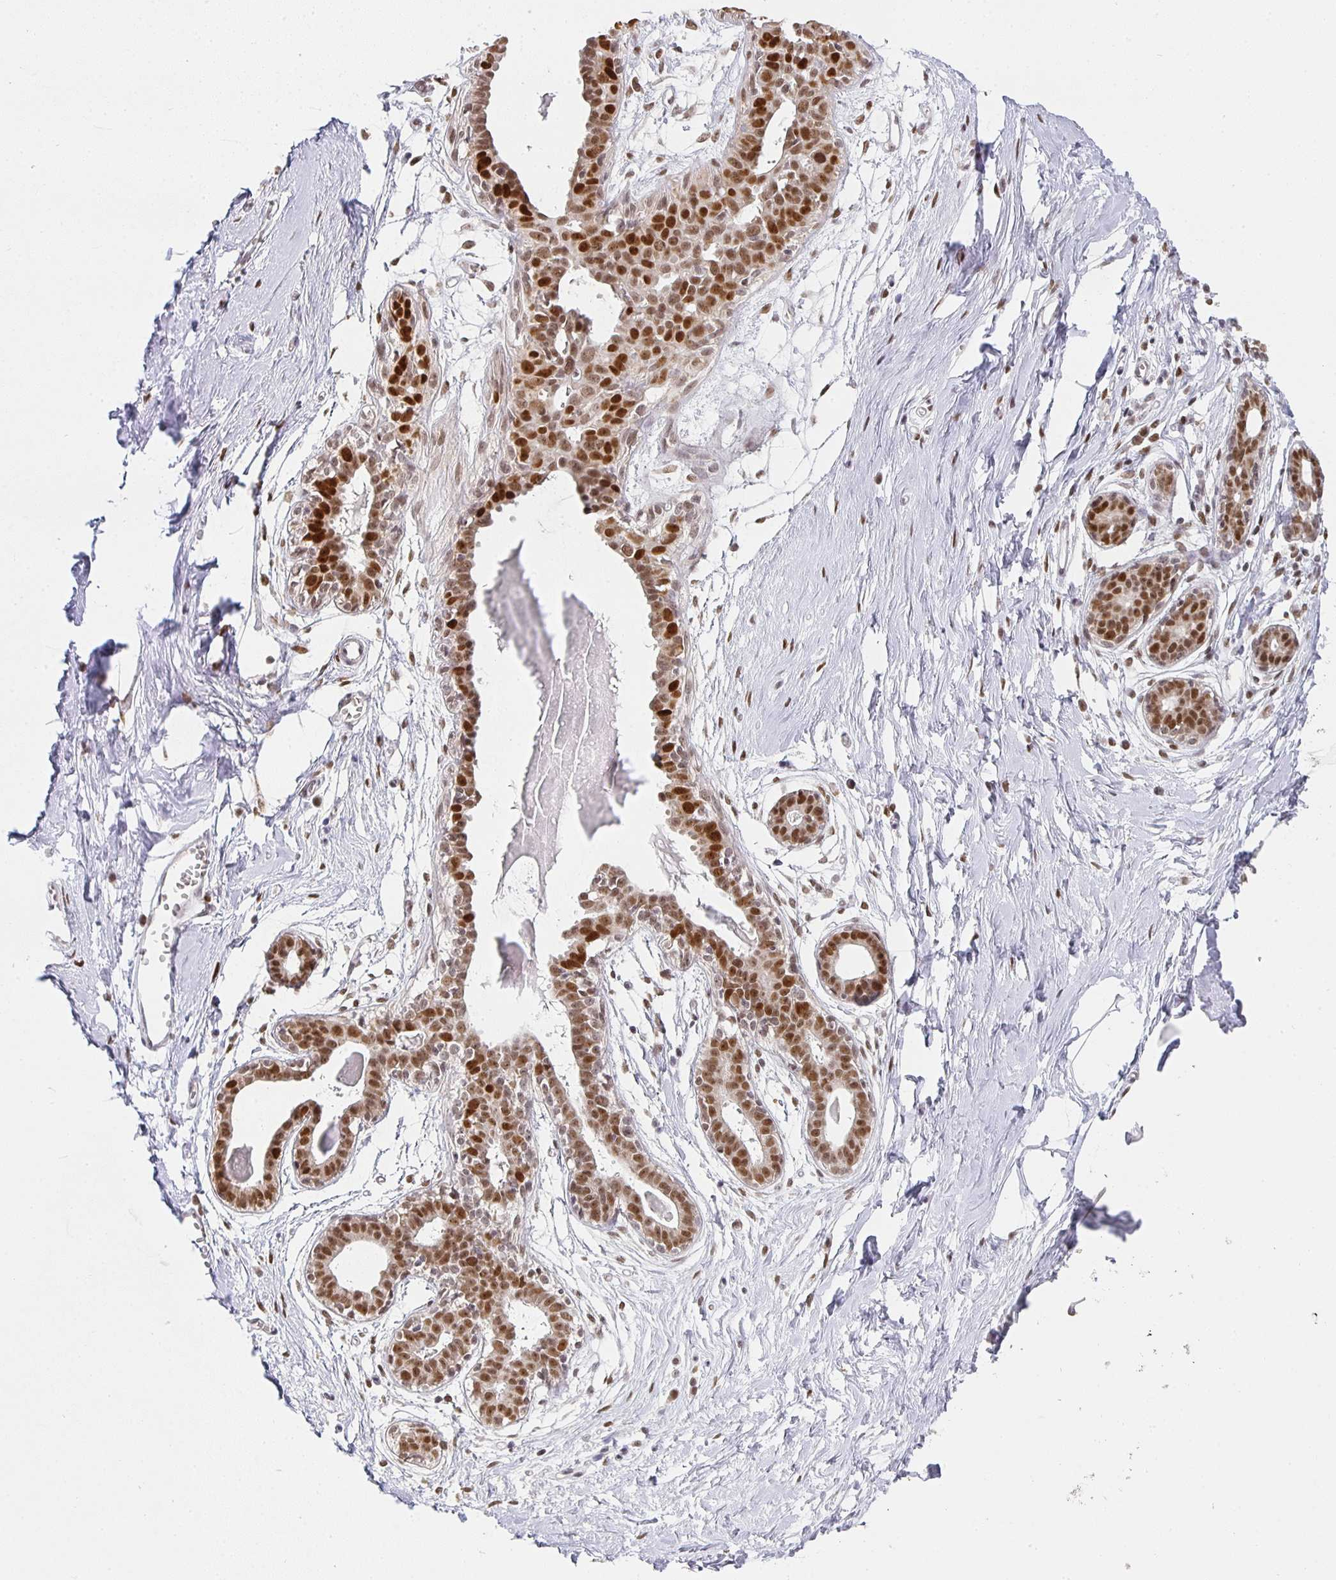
{"staining": {"intensity": "moderate", "quantity": ">75%", "location": "nuclear"}, "tissue": "breast", "cell_type": "Adipocytes", "image_type": "normal", "snomed": [{"axis": "morphology", "description": "Normal tissue, NOS"}, {"axis": "topography", "description": "Breast"}], "caption": "A high-resolution micrograph shows immunohistochemistry staining of normal breast, which demonstrates moderate nuclear staining in about >75% of adipocytes.", "gene": "SMARCA2", "patient": {"sex": "female", "age": 45}}